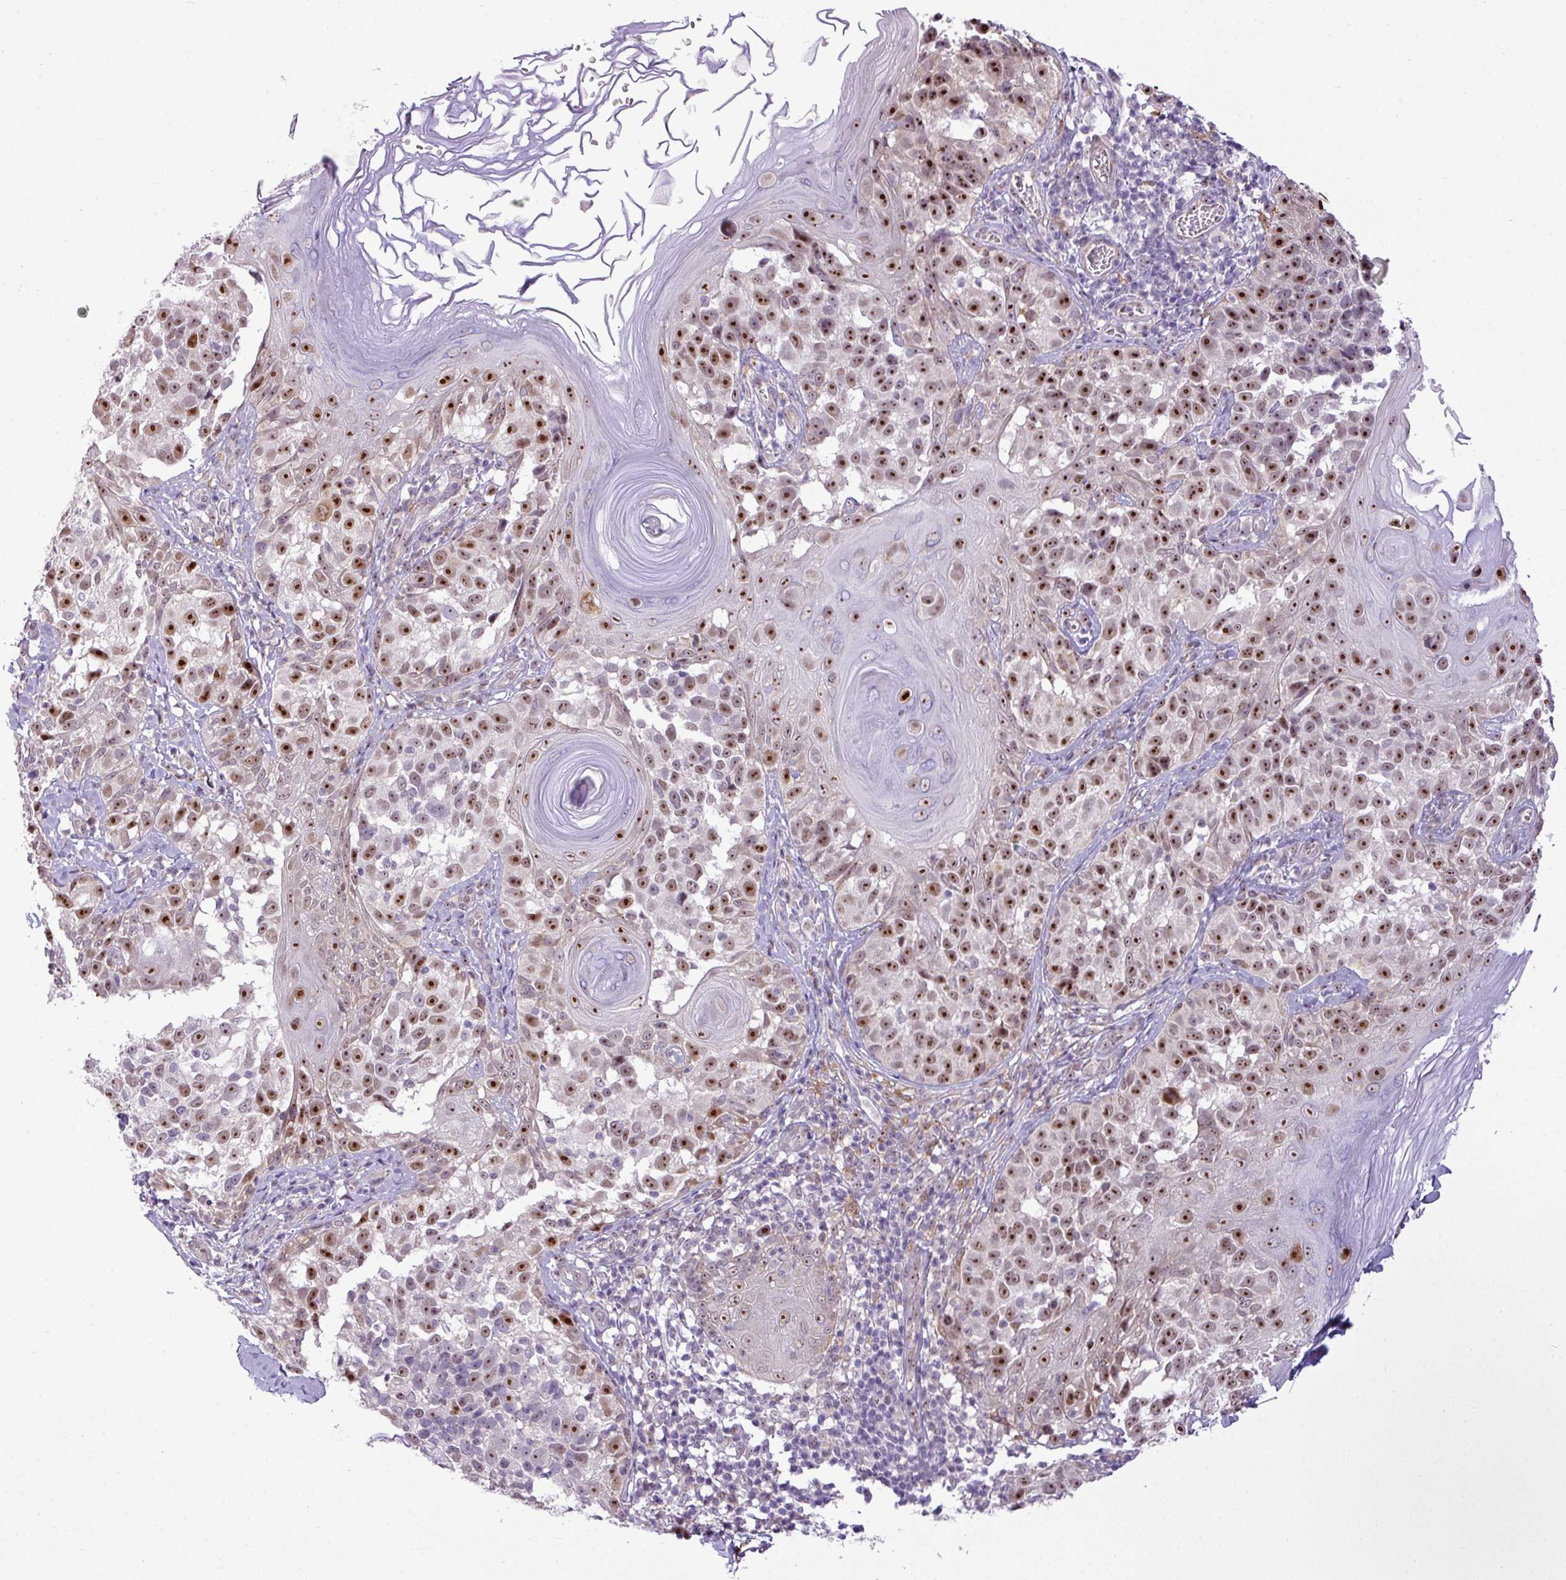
{"staining": {"intensity": "strong", "quantity": ">75%", "location": "nuclear"}, "tissue": "melanoma", "cell_type": "Tumor cells", "image_type": "cancer", "snomed": [{"axis": "morphology", "description": "Malignant melanoma, NOS"}, {"axis": "topography", "description": "Skin"}], "caption": "Protein staining displays strong nuclear expression in approximately >75% of tumor cells in malignant melanoma.", "gene": "MAK16", "patient": {"sex": "male", "age": 73}}